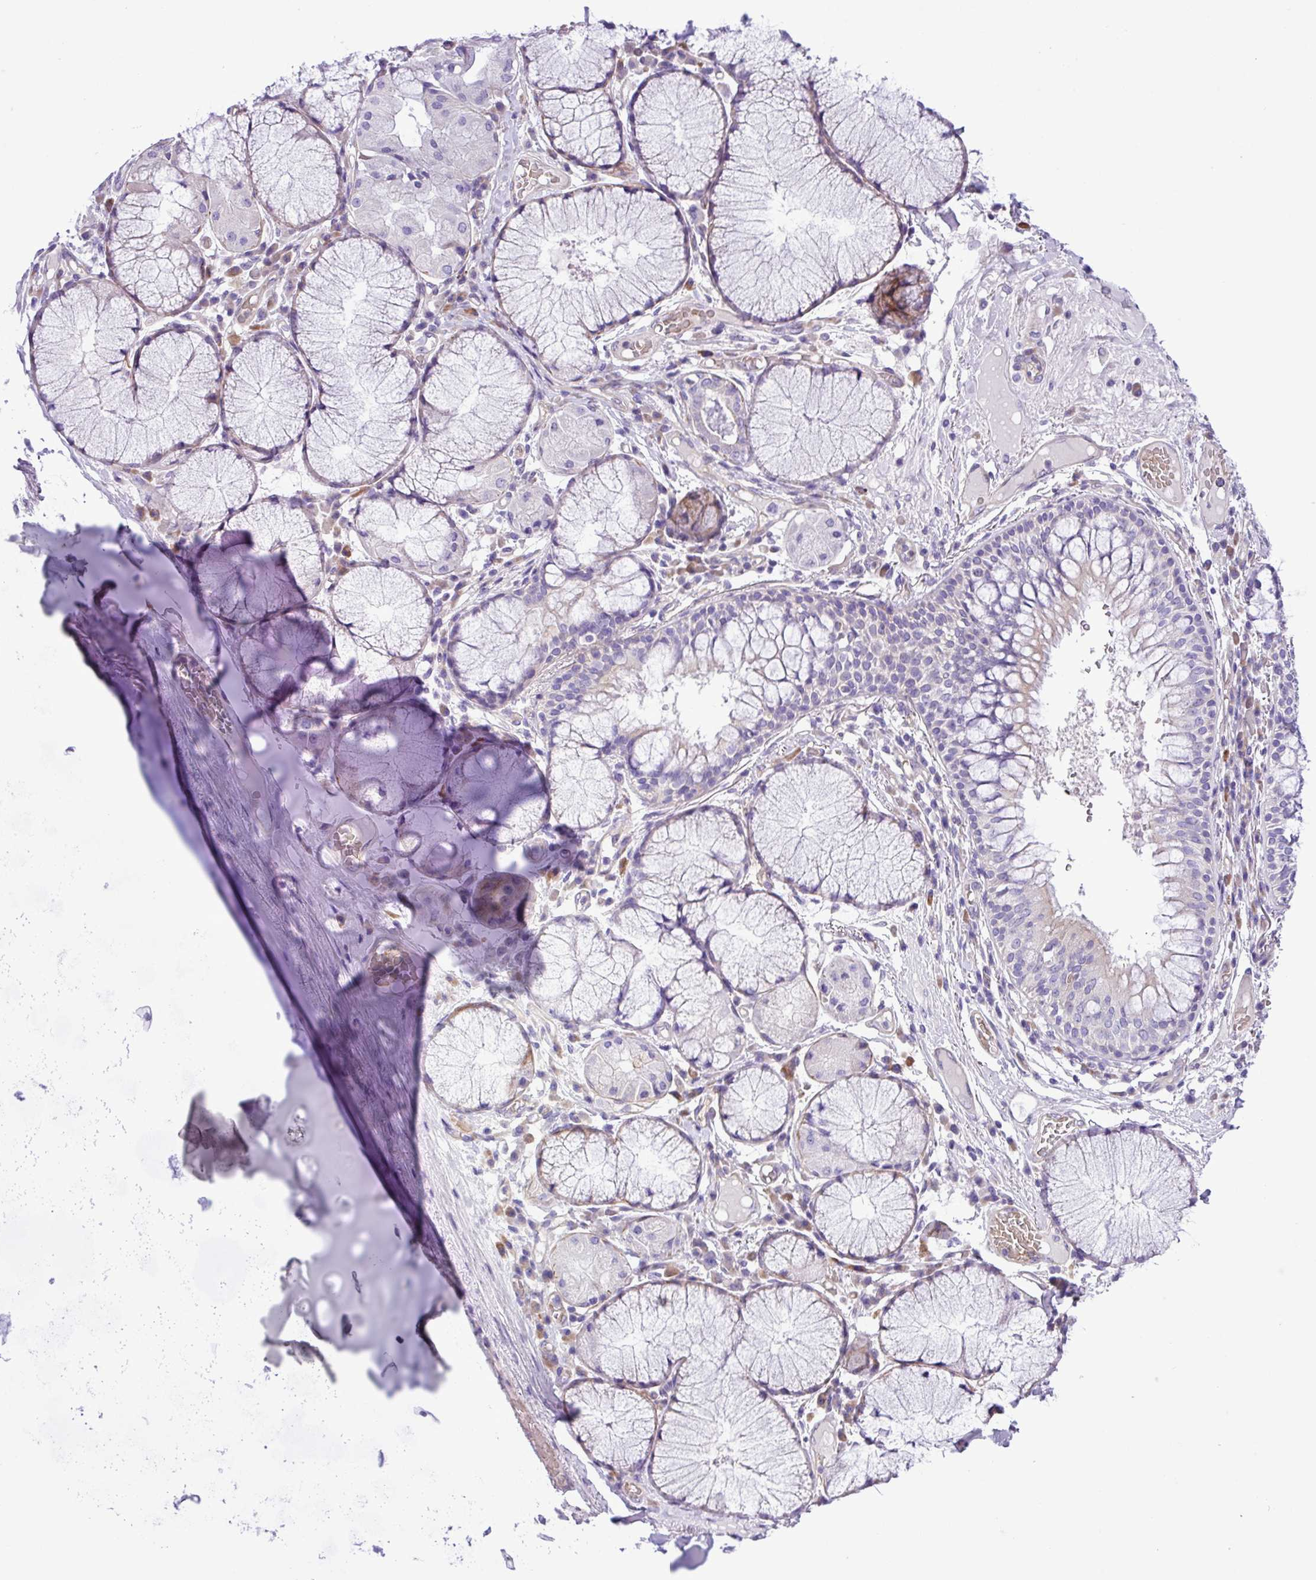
{"staining": {"intensity": "negative", "quantity": "none", "location": "none"}, "tissue": "adipose tissue", "cell_type": "Adipocytes", "image_type": "normal", "snomed": [{"axis": "morphology", "description": "Normal tissue, NOS"}, {"axis": "topography", "description": "Cartilage tissue"}, {"axis": "topography", "description": "Bronchus"}], "caption": "An immunohistochemistry histopathology image of benign adipose tissue is shown. There is no staining in adipocytes of adipose tissue.", "gene": "C11orf91", "patient": {"sex": "male", "age": 56}}